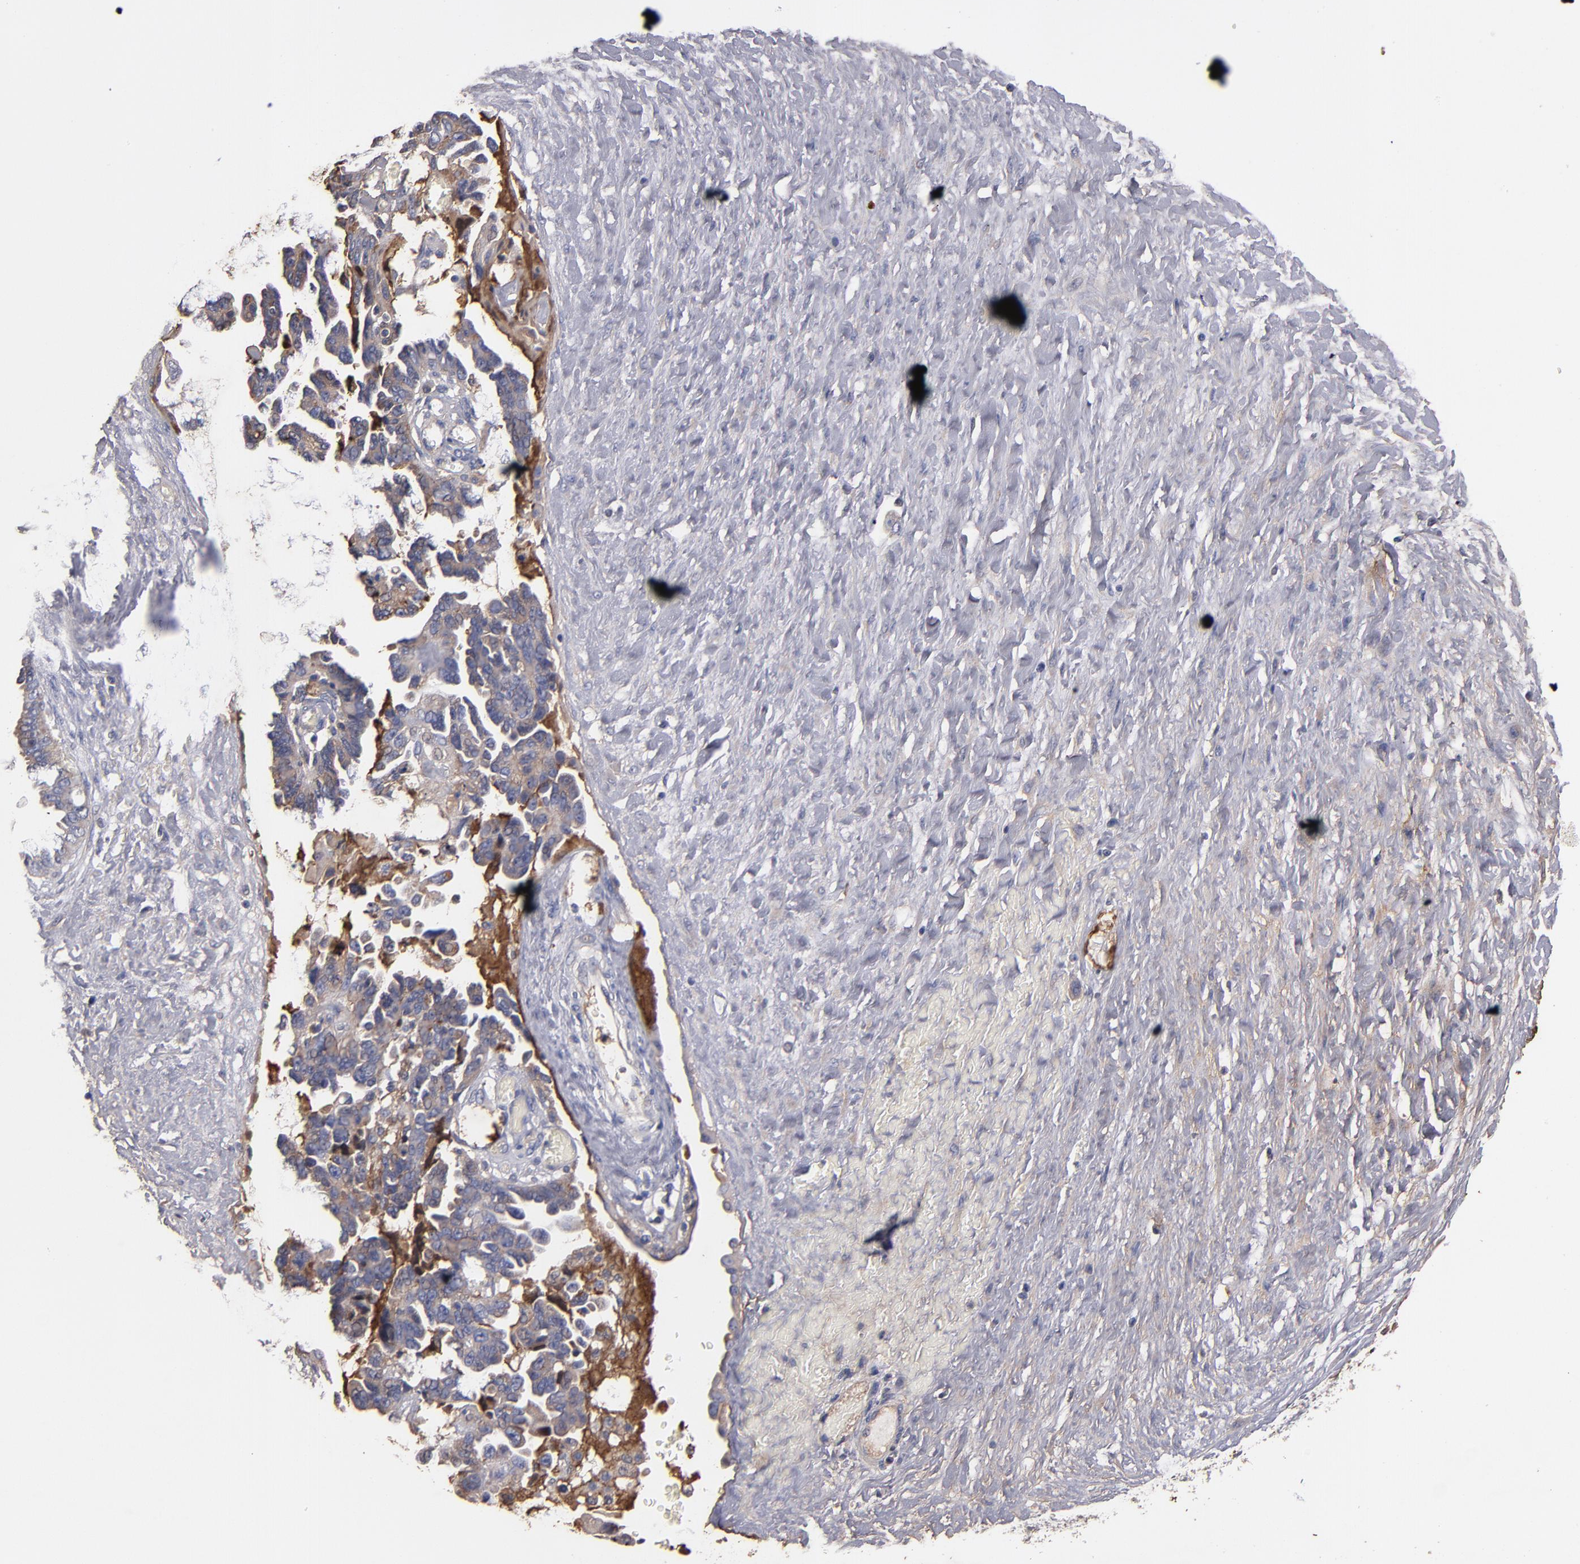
{"staining": {"intensity": "weak", "quantity": "25%-75%", "location": "cytoplasmic/membranous"}, "tissue": "ovarian cancer", "cell_type": "Tumor cells", "image_type": "cancer", "snomed": [{"axis": "morphology", "description": "Cystadenocarcinoma, serous, NOS"}, {"axis": "topography", "description": "Ovary"}], "caption": "An image of human ovarian serous cystadenocarcinoma stained for a protein demonstrates weak cytoplasmic/membranous brown staining in tumor cells. The staining was performed using DAB, with brown indicating positive protein expression. Nuclei are stained blue with hematoxylin.", "gene": "DACT1", "patient": {"sex": "female", "age": 63}}